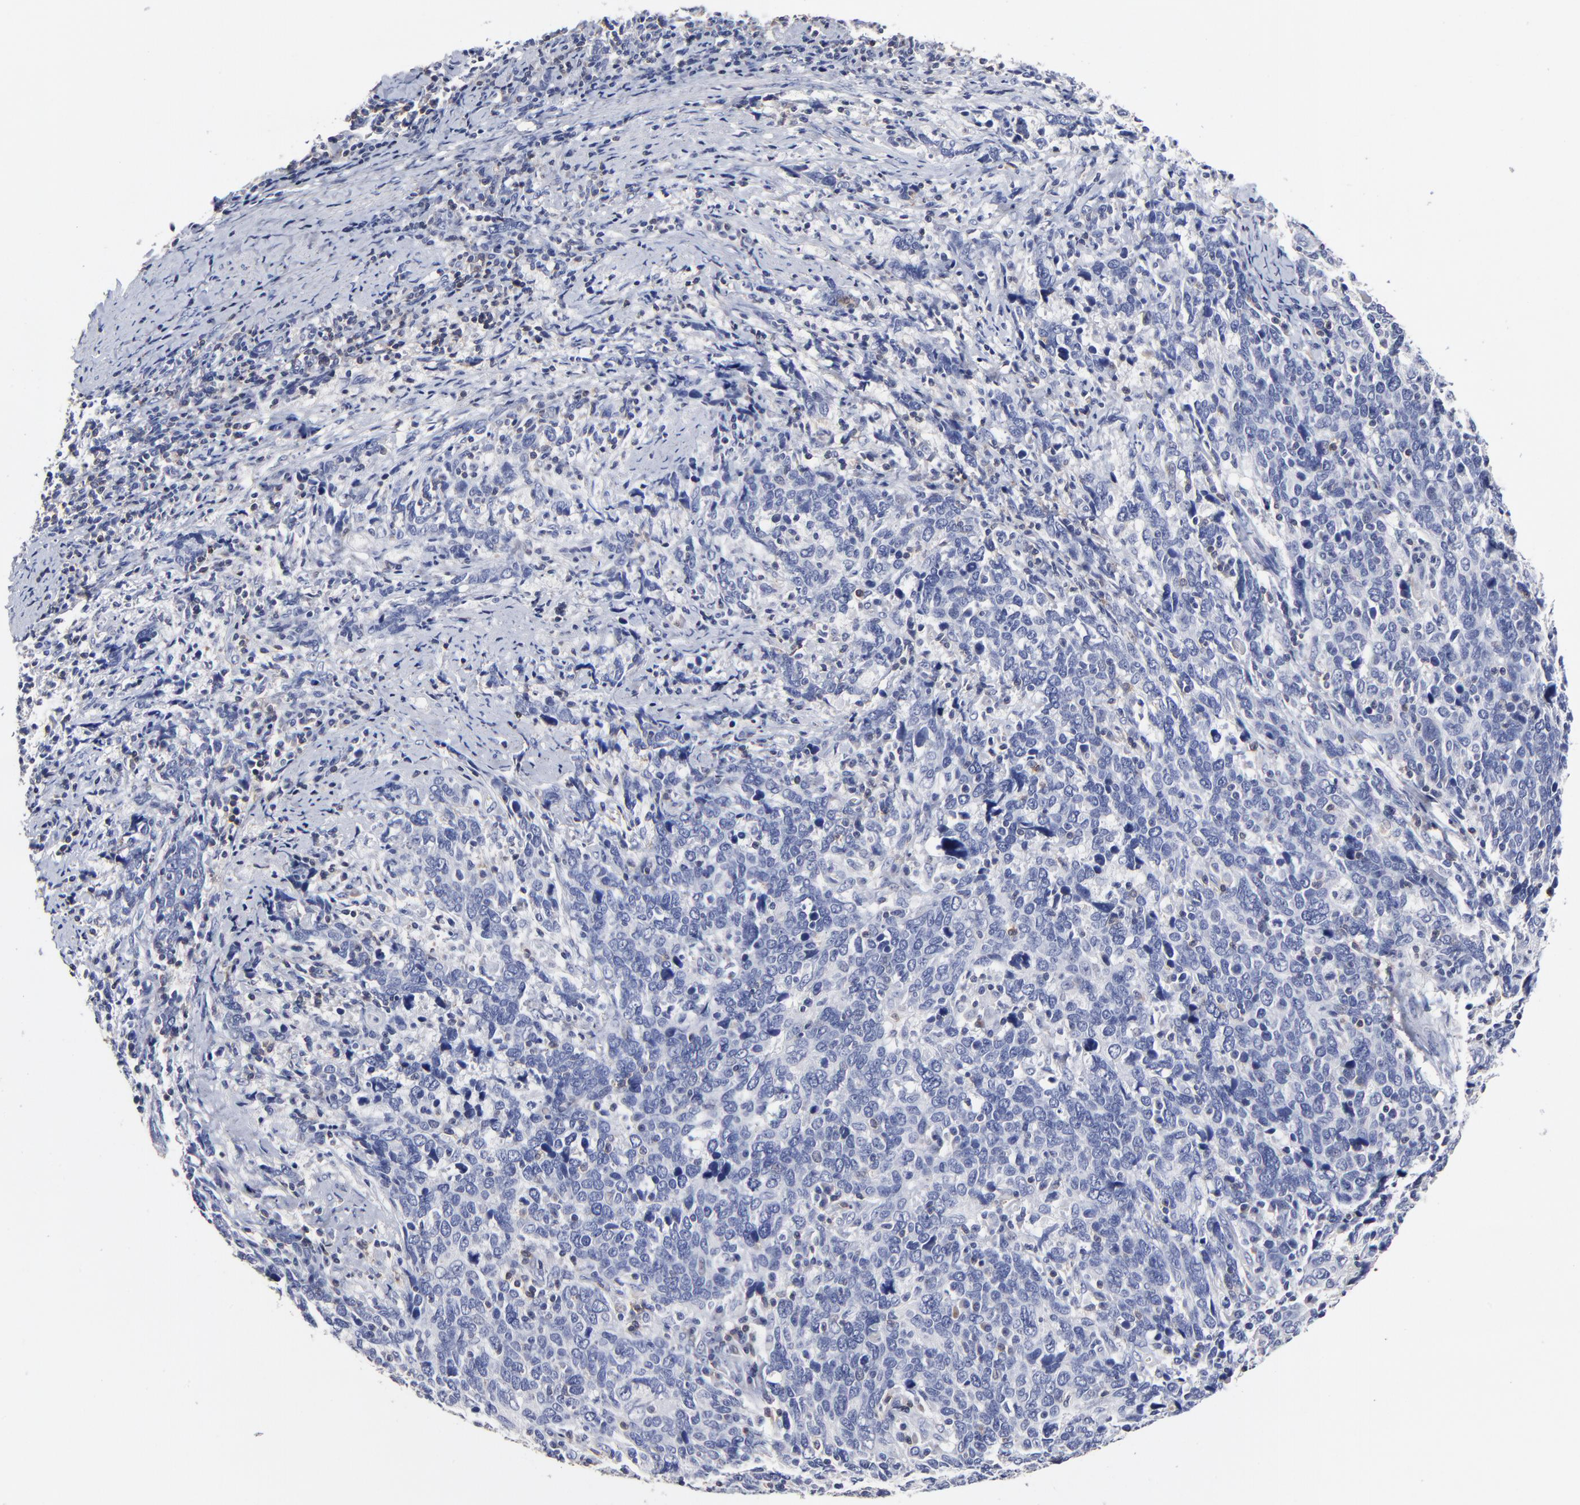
{"staining": {"intensity": "negative", "quantity": "none", "location": "none"}, "tissue": "cervical cancer", "cell_type": "Tumor cells", "image_type": "cancer", "snomed": [{"axis": "morphology", "description": "Squamous cell carcinoma, NOS"}, {"axis": "topography", "description": "Cervix"}], "caption": "This is a image of IHC staining of squamous cell carcinoma (cervical), which shows no expression in tumor cells.", "gene": "TRAT1", "patient": {"sex": "female", "age": 41}}